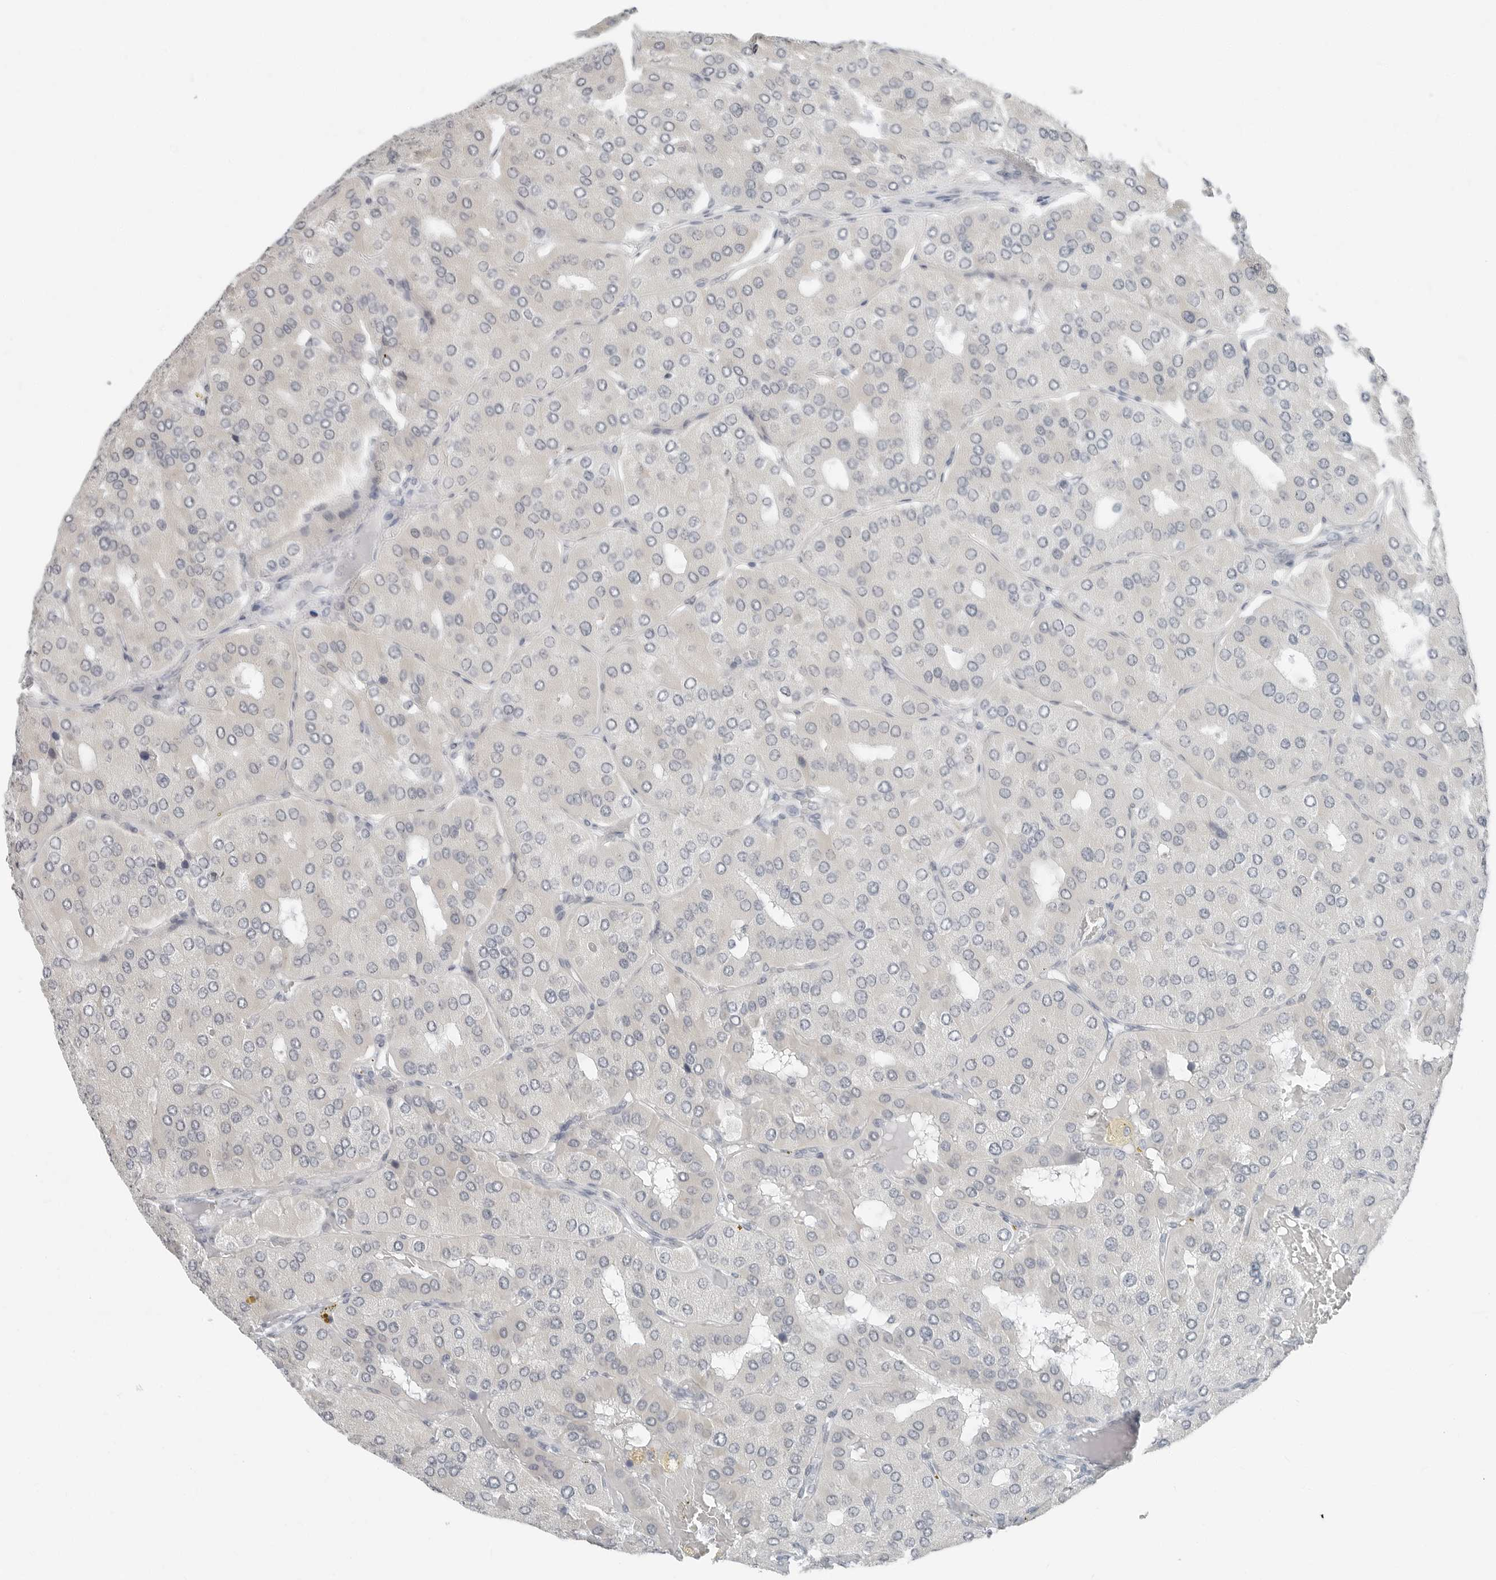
{"staining": {"intensity": "negative", "quantity": "none", "location": "none"}, "tissue": "parathyroid gland", "cell_type": "Glandular cells", "image_type": "normal", "snomed": [{"axis": "morphology", "description": "Normal tissue, NOS"}, {"axis": "morphology", "description": "Adenoma, NOS"}, {"axis": "topography", "description": "Parathyroid gland"}], "caption": "This is an IHC image of normal parathyroid gland. There is no expression in glandular cells.", "gene": "XIRP1", "patient": {"sex": "female", "age": 86}}